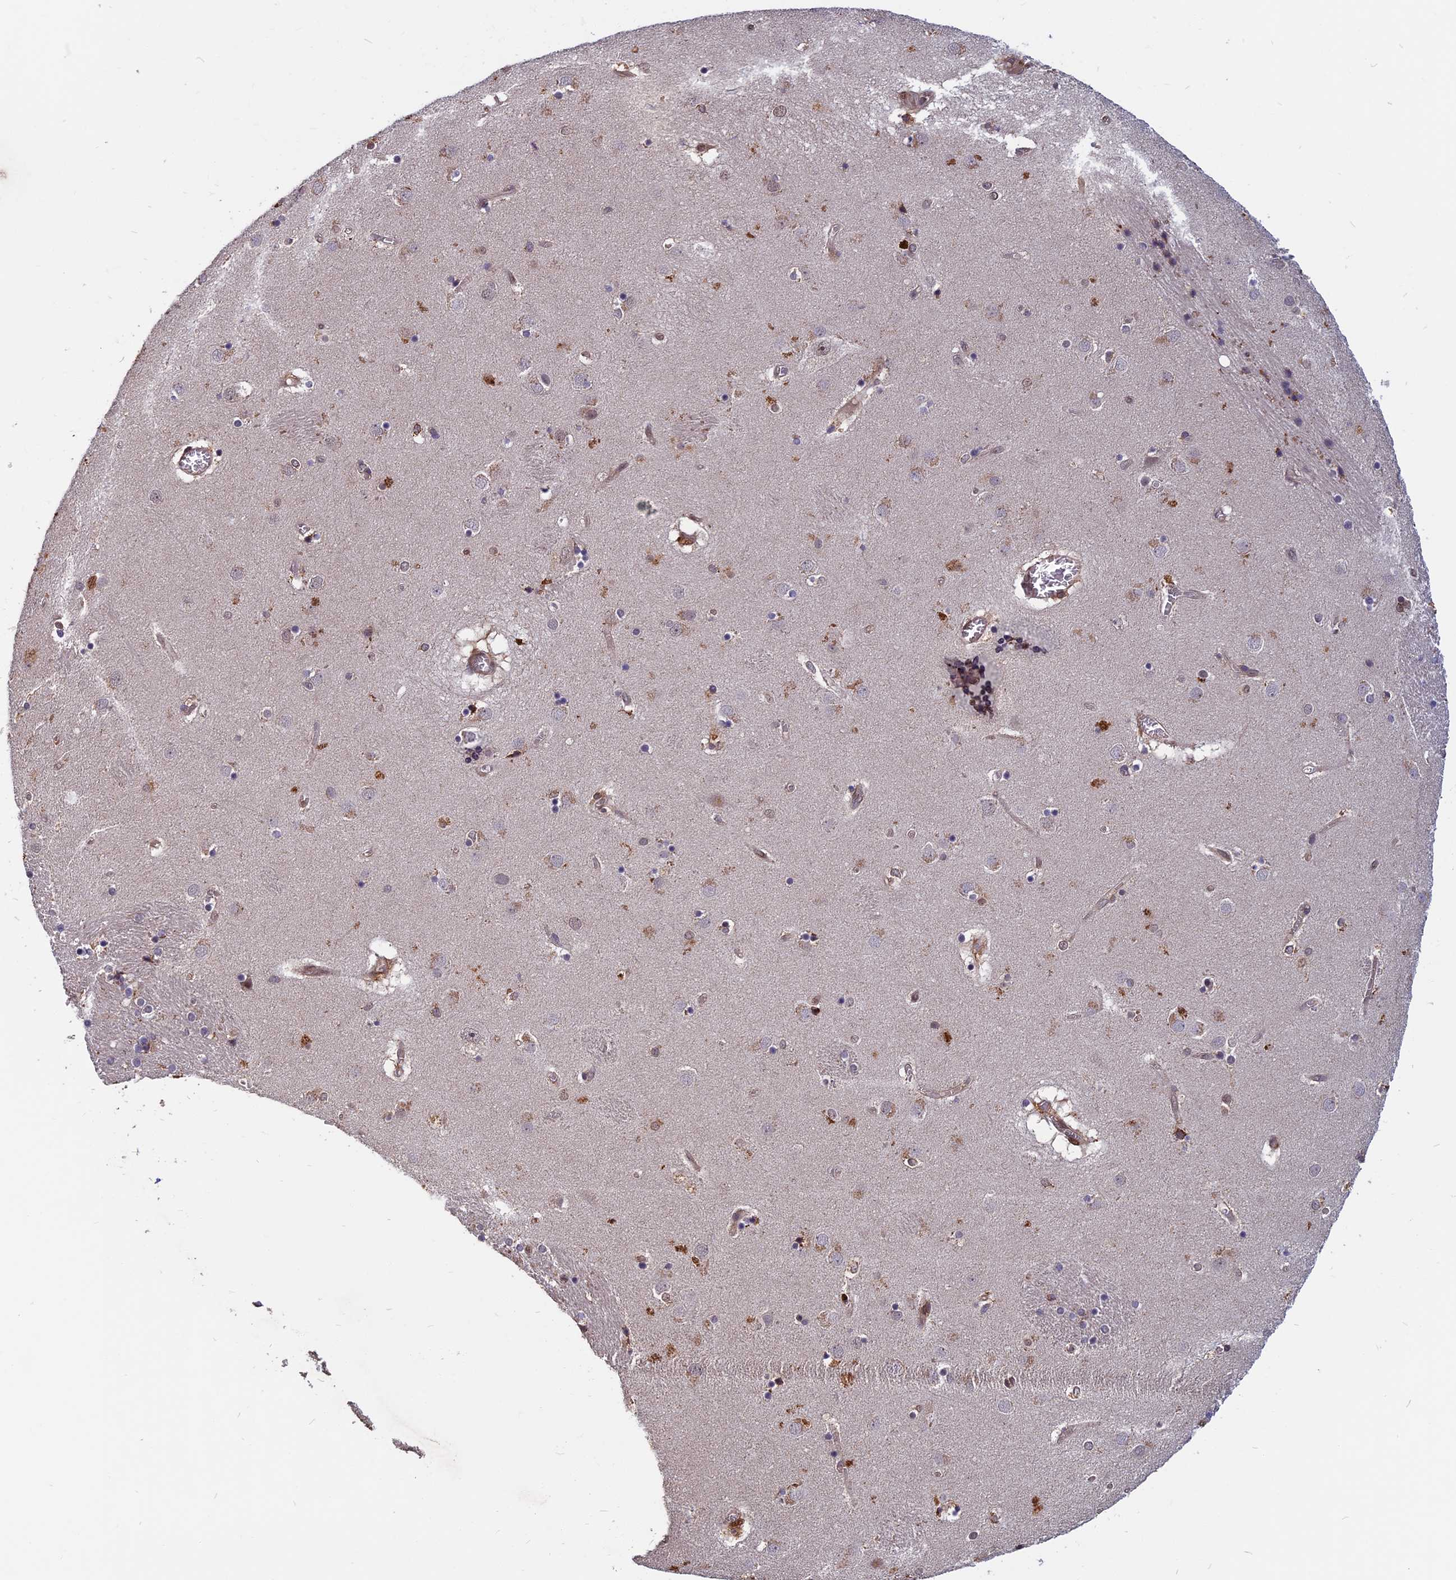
{"staining": {"intensity": "moderate", "quantity": "<25%", "location": "cytoplasmic/membranous"}, "tissue": "caudate", "cell_type": "Glial cells", "image_type": "normal", "snomed": [{"axis": "morphology", "description": "Normal tissue, NOS"}, {"axis": "topography", "description": "Lateral ventricle wall"}], "caption": "Normal caudate reveals moderate cytoplasmic/membranous expression in approximately <25% of glial cells, visualized by immunohistochemistry.", "gene": "SPG11", "patient": {"sex": "male", "age": 70}}